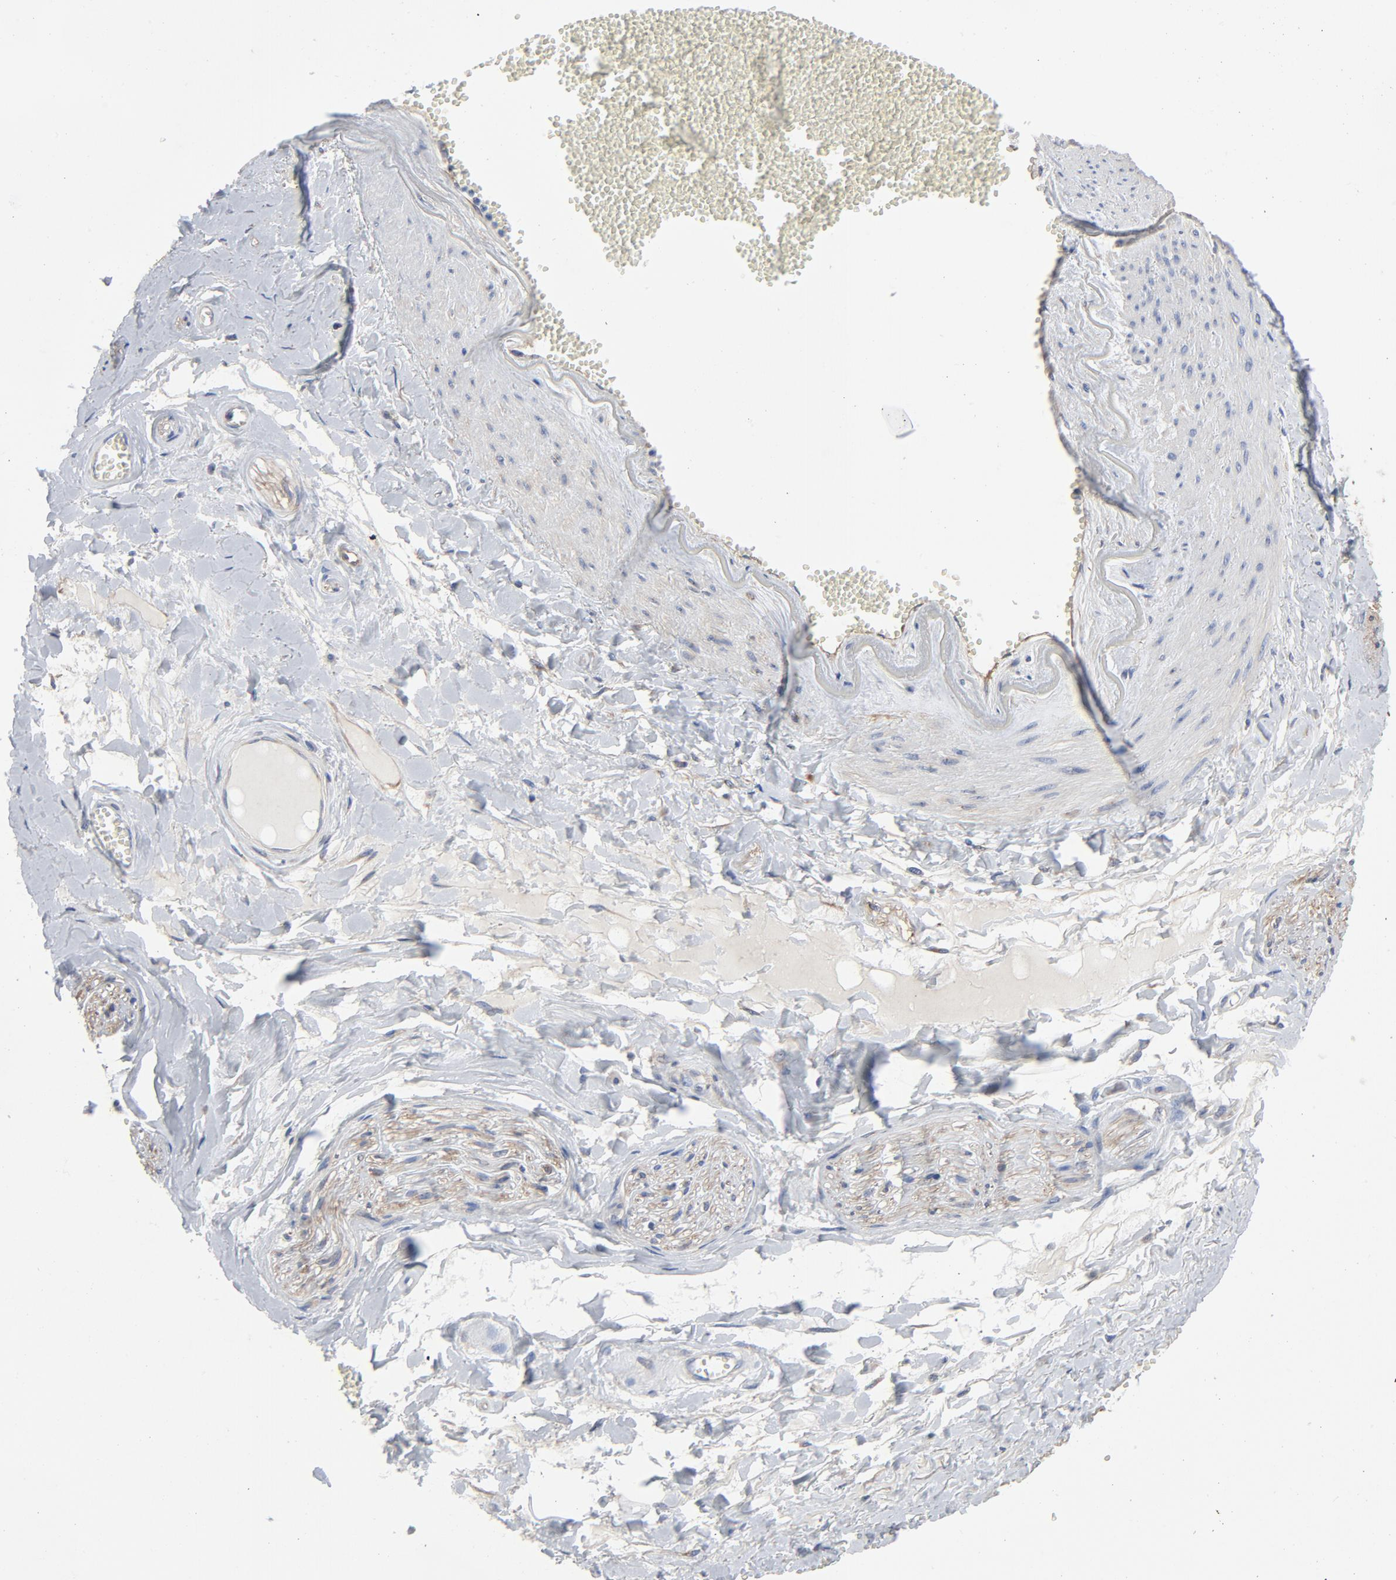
{"staining": {"intensity": "weak", "quantity": "25%-75%", "location": "cytoplasmic/membranous"}, "tissue": "adipose tissue", "cell_type": "Adipocytes", "image_type": "normal", "snomed": [{"axis": "morphology", "description": "Normal tissue, NOS"}, {"axis": "morphology", "description": "Inflammation, NOS"}, {"axis": "topography", "description": "Salivary gland"}, {"axis": "topography", "description": "Peripheral nerve tissue"}], "caption": "Immunohistochemical staining of normal adipose tissue displays weak cytoplasmic/membranous protein expression in about 25%-75% of adipocytes. The protein of interest is stained brown, and the nuclei are stained in blue (DAB IHC with brightfield microscopy, high magnification).", "gene": "DYNLT3", "patient": {"sex": "female", "age": 75}}